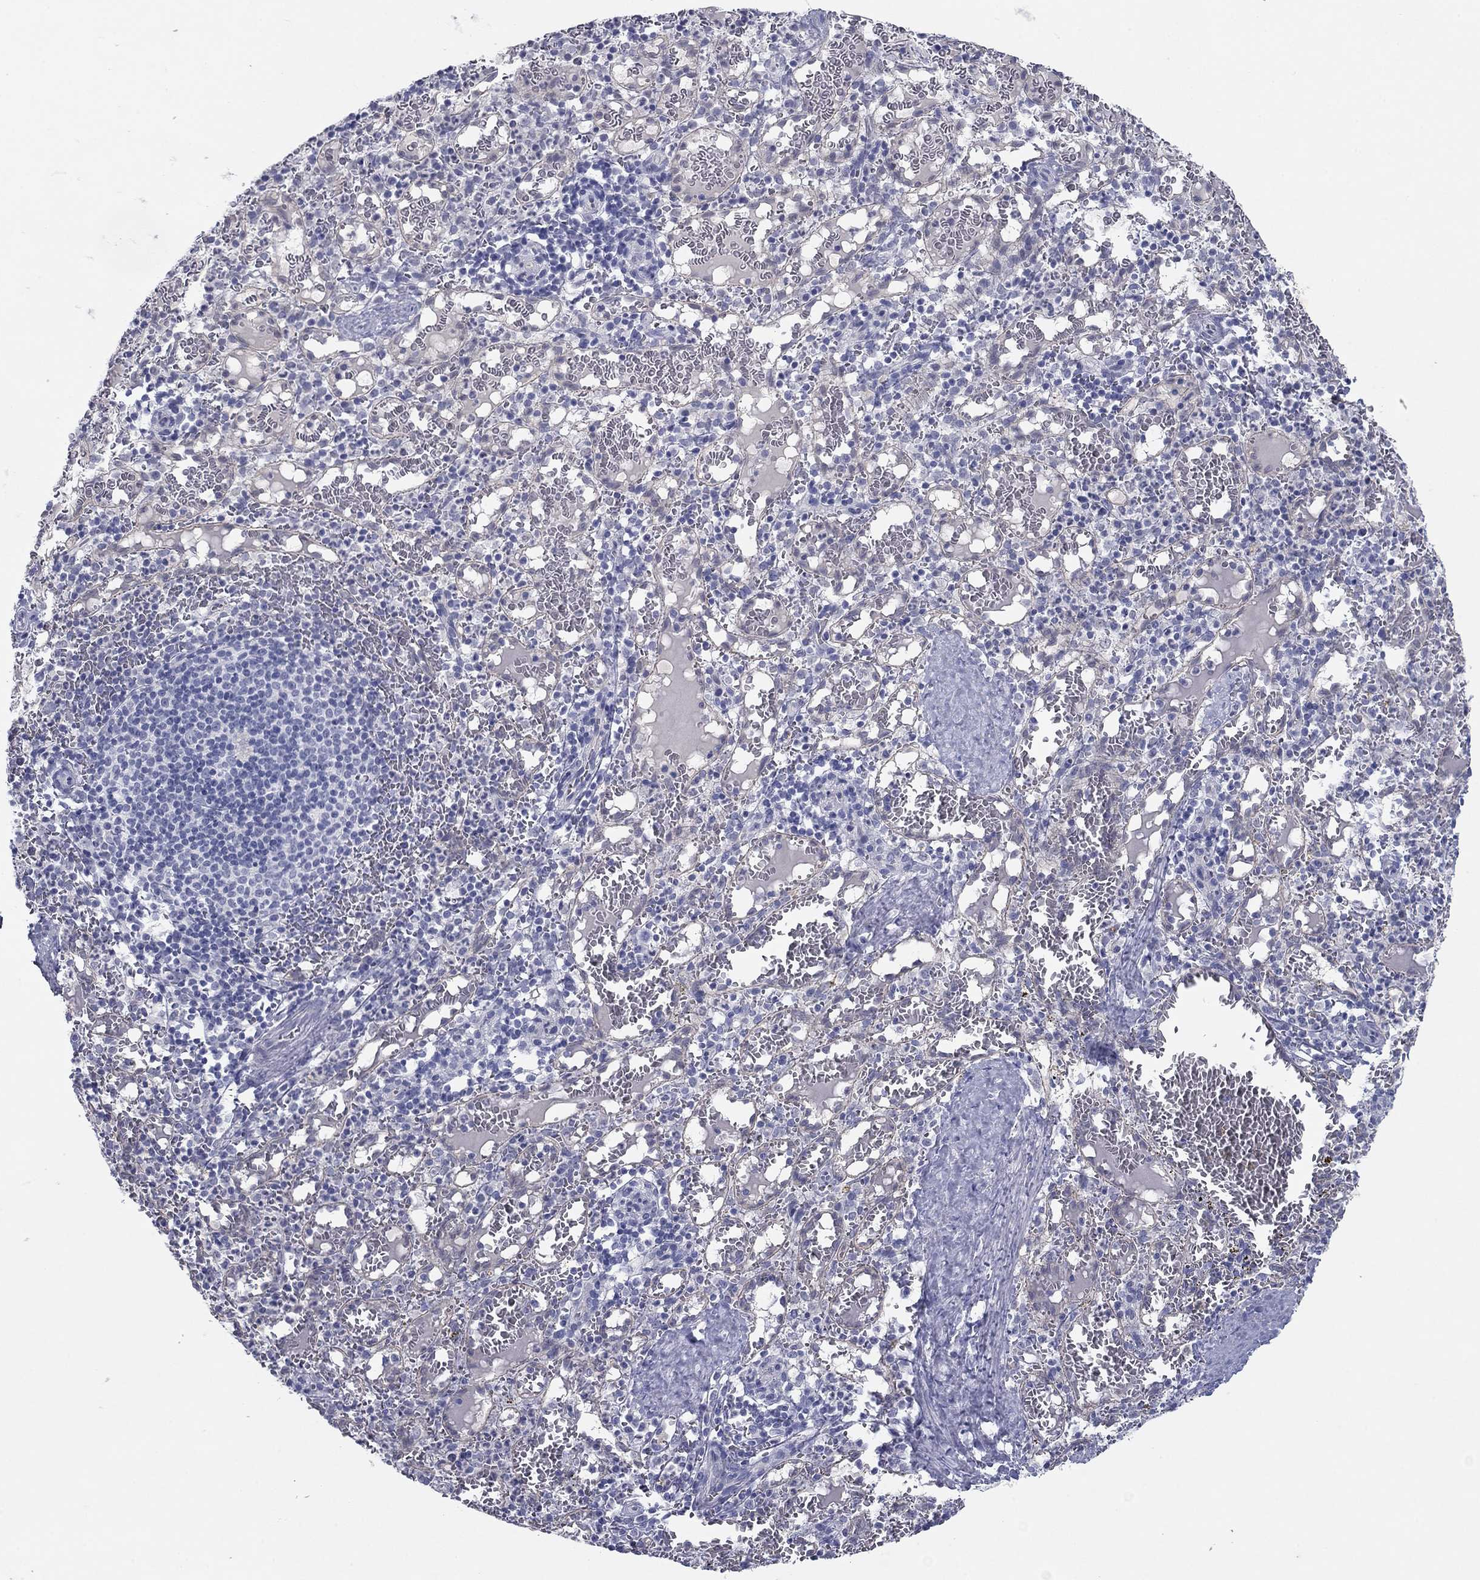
{"staining": {"intensity": "negative", "quantity": "none", "location": "none"}, "tissue": "spleen", "cell_type": "Cells in red pulp", "image_type": "normal", "snomed": [{"axis": "morphology", "description": "Normal tissue, NOS"}, {"axis": "topography", "description": "Spleen"}], "caption": "The immunohistochemistry (IHC) histopathology image has no significant expression in cells in red pulp of spleen.", "gene": "PLS1", "patient": {"sex": "male", "age": 11}}